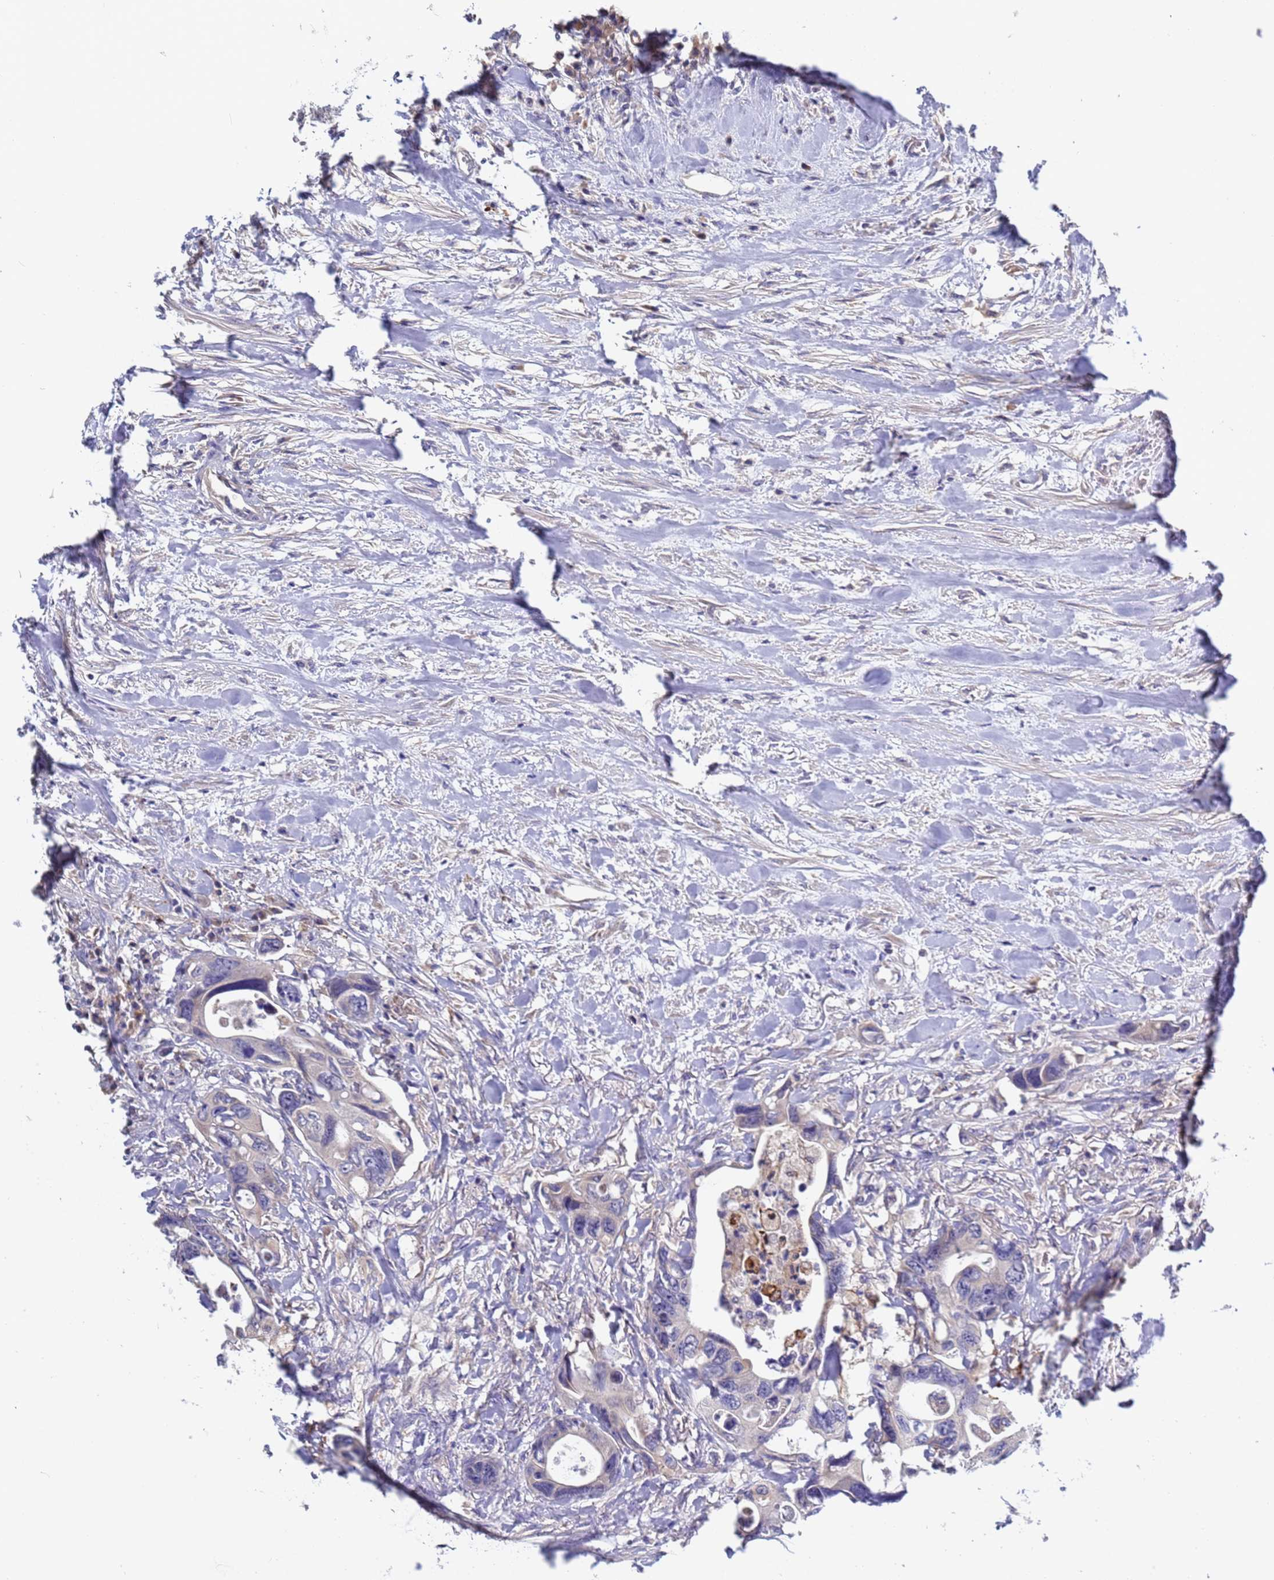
{"staining": {"intensity": "negative", "quantity": "none", "location": "none"}, "tissue": "colorectal cancer", "cell_type": "Tumor cells", "image_type": "cancer", "snomed": [{"axis": "morphology", "description": "Adenocarcinoma, NOS"}, {"axis": "topography", "description": "Rectum"}], "caption": "A histopathology image of adenocarcinoma (colorectal) stained for a protein shows no brown staining in tumor cells.", "gene": "ELMOD2", "patient": {"sex": "male", "age": 57}}